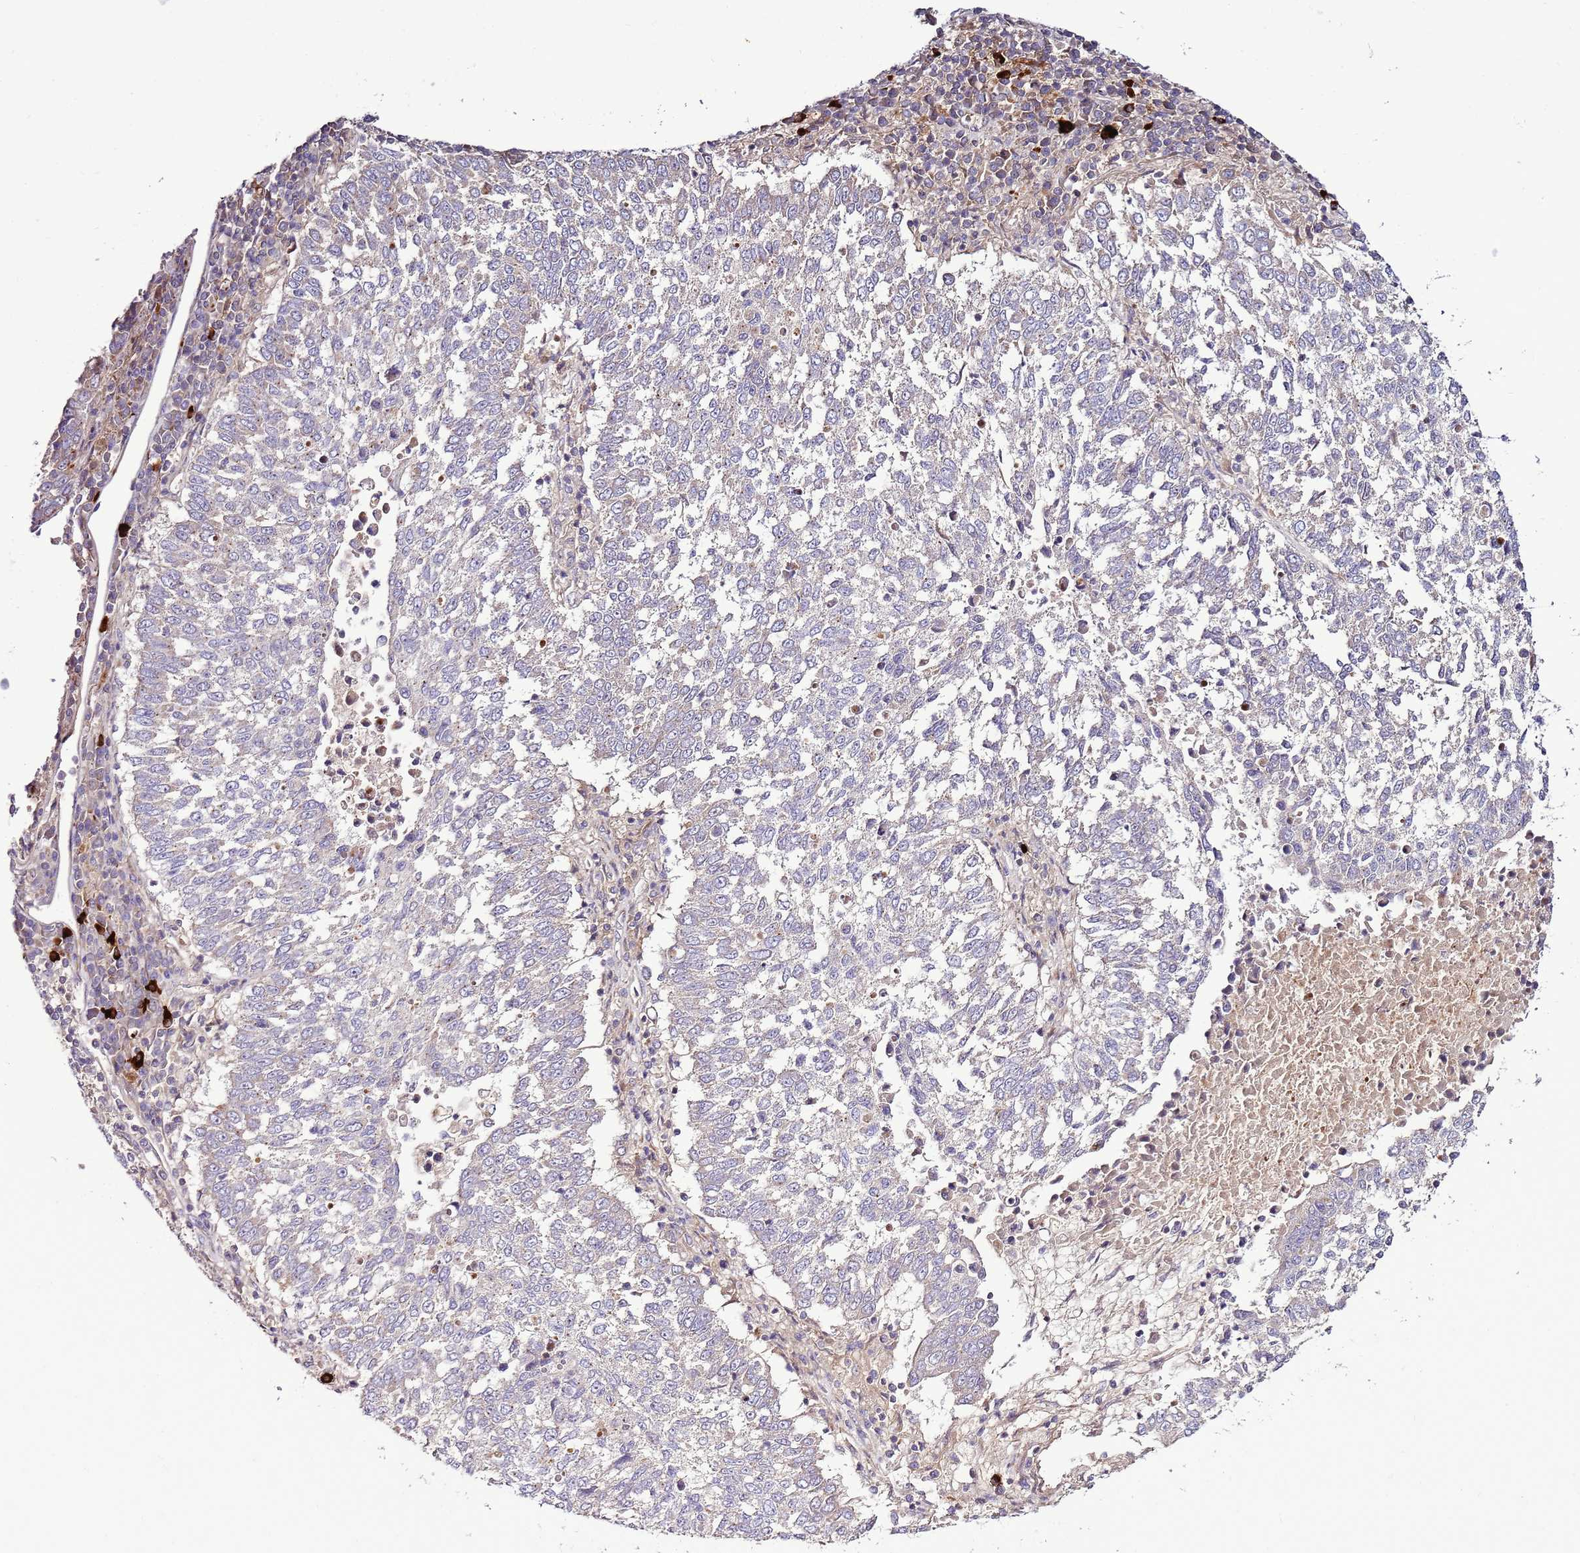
{"staining": {"intensity": "negative", "quantity": "none", "location": "none"}, "tissue": "lung cancer", "cell_type": "Tumor cells", "image_type": "cancer", "snomed": [{"axis": "morphology", "description": "Squamous cell carcinoma, NOS"}, {"axis": "topography", "description": "Lung"}], "caption": "DAB immunohistochemical staining of lung cancer reveals no significant positivity in tumor cells.", "gene": "ZNF624", "patient": {"sex": "male", "age": 73}}